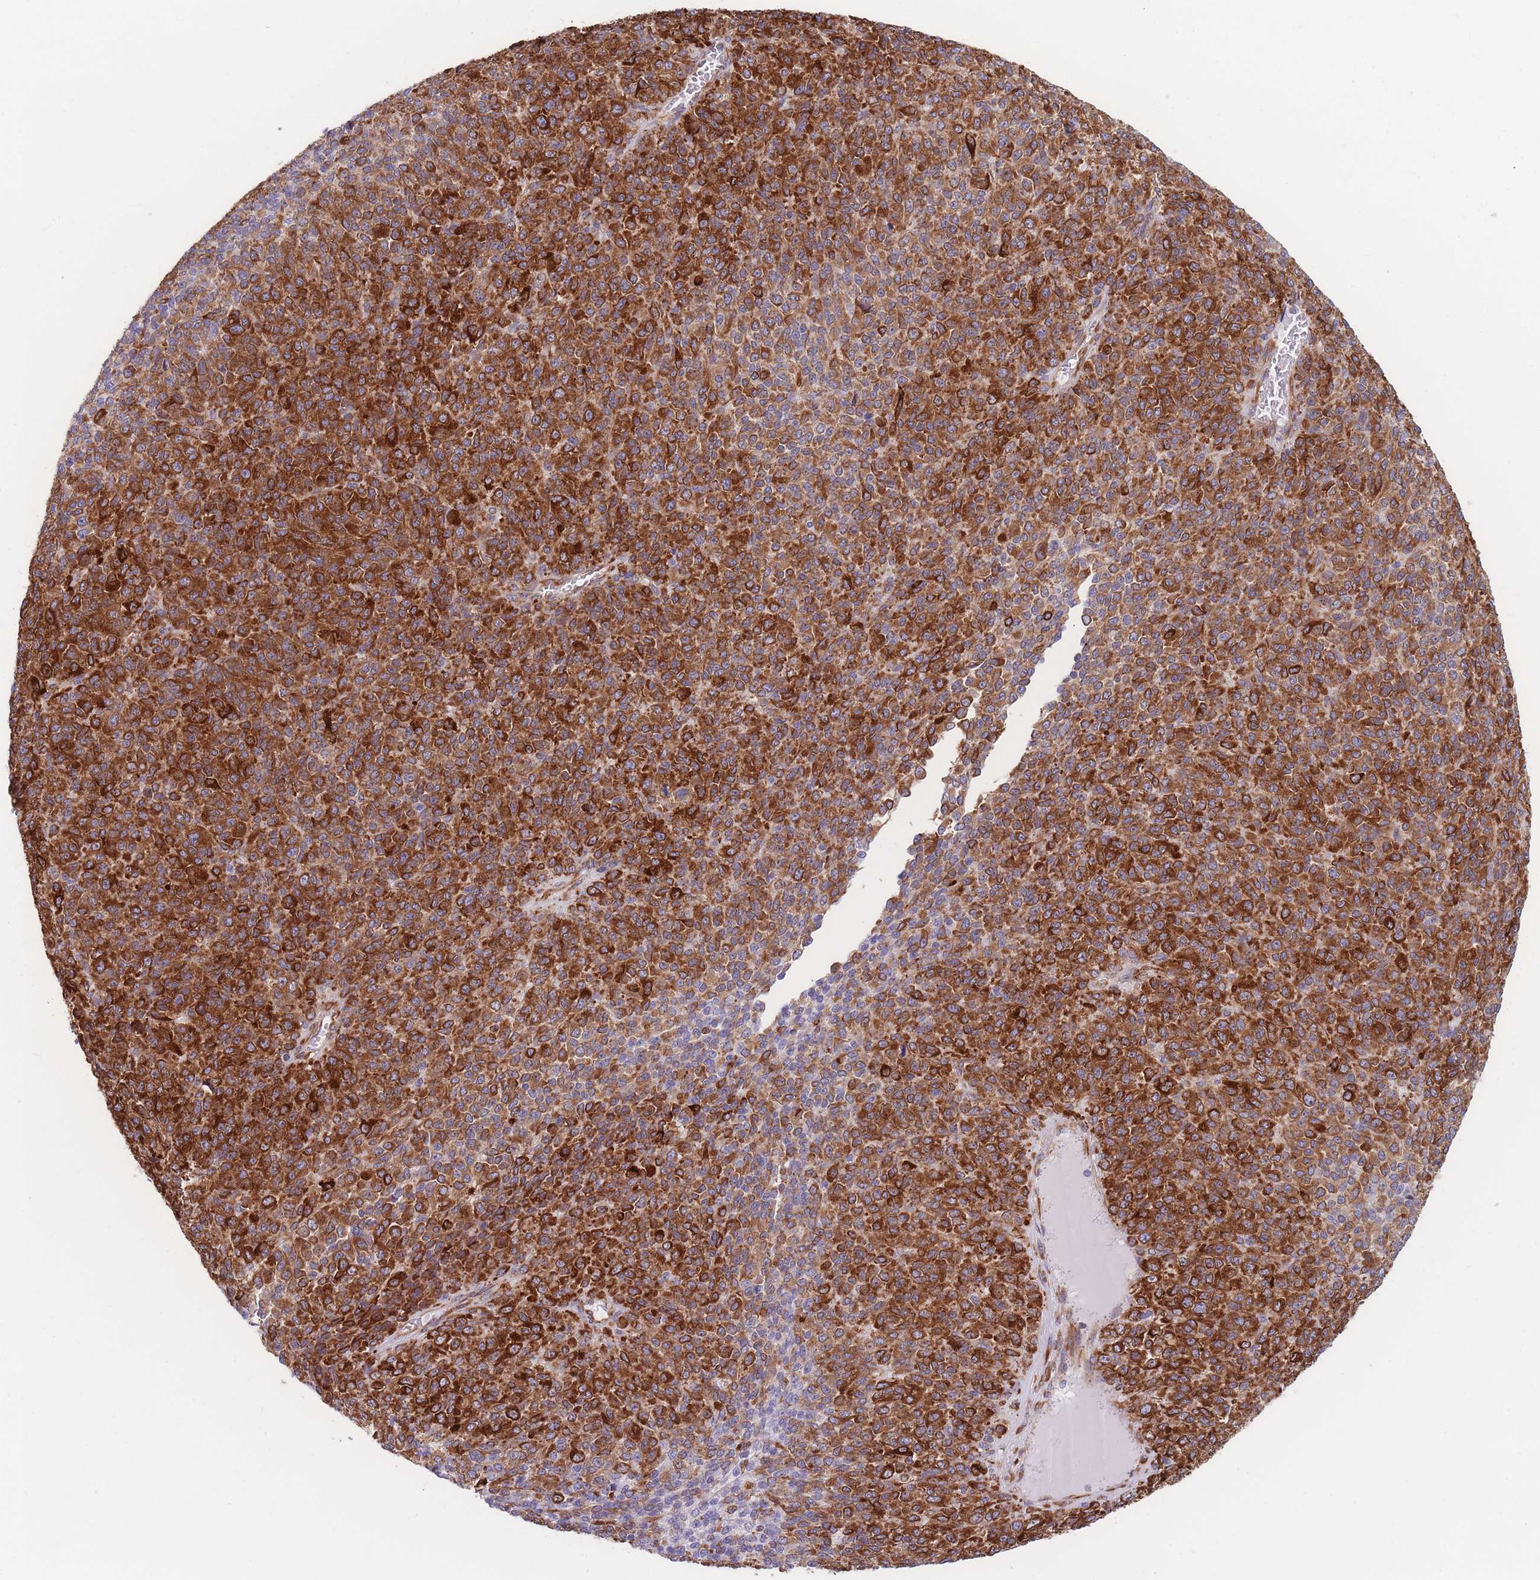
{"staining": {"intensity": "strong", "quantity": ">75%", "location": "cytoplasmic/membranous"}, "tissue": "melanoma", "cell_type": "Tumor cells", "image_type": "cancer", "snomed": [{"axis": "morphology", "description": "Malignant melanoma, Metastatic site"}, {"axis": "topography", "description": "Brain"}], "caption": "Melanoma stained for a protein (brown) exhibits strong cytoplasmic/membranous positive staining in about >75% of tumor cells.", "gene": "AK9", "patient": {"sex": "female", "age": 56}}